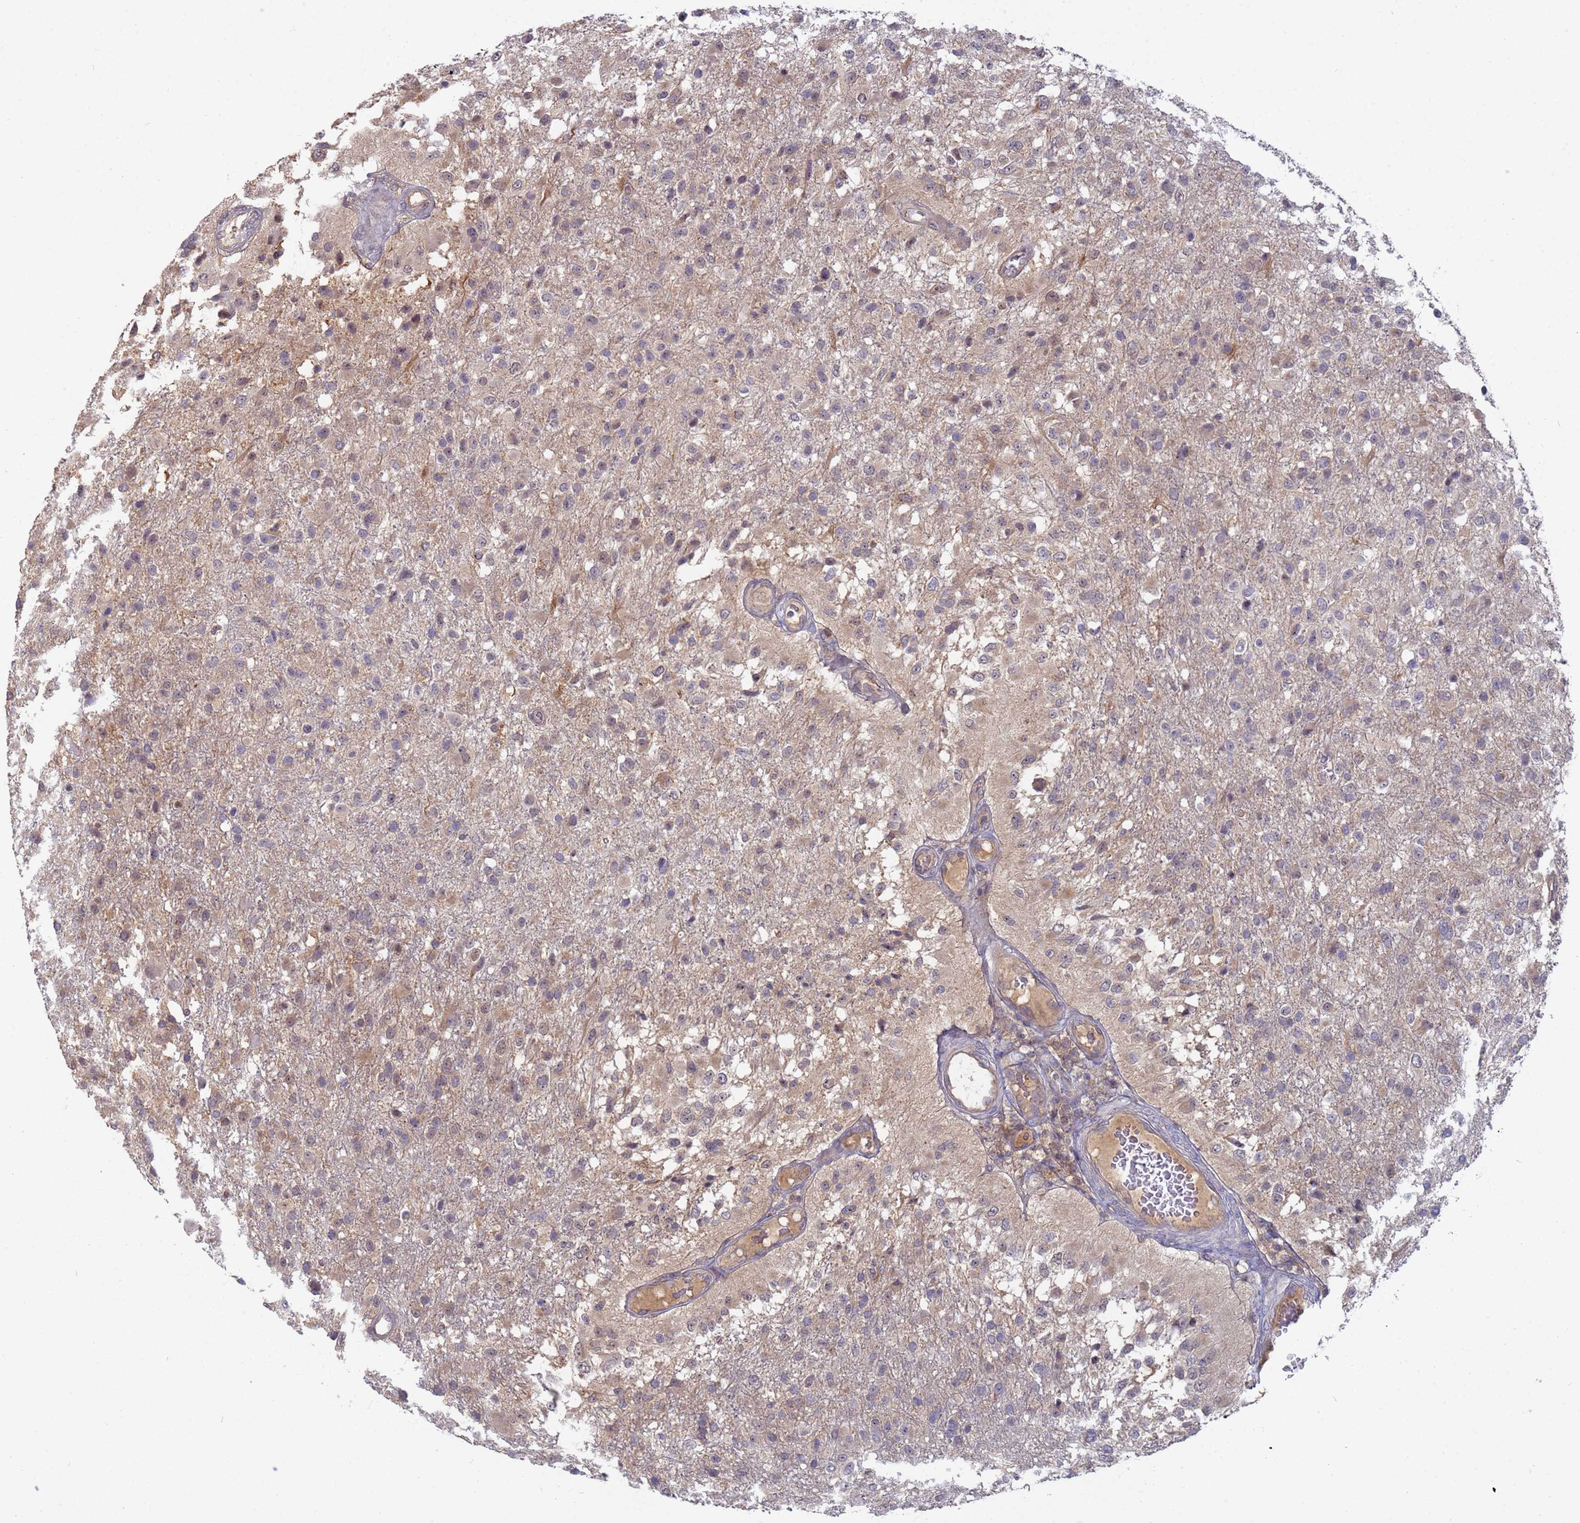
{"staining": {"intensity": "negative", "quantity": "none", "location": "none"}, "tissue": "glioma", "cell_type": "Tumor cells", "image_type": "cancer", "snomed": [{"axis": "morphology", "description": "Glioma, malignant, High grade"}, {"axis": "topography", "description": "Brain"}], "caption": "This image is of malignant glioma (high-grade) stained with IHC to label a protein in brown with the nuclei are counter-stained blue. There is no expression in tumor cells. The staining was performed using DAB (3,3'-diaminobenzidine) to visualize the protein expression in brown, while the nuclei were stained in blue with hematoxylin (Magnification: 20x).", "gene": "SHARPIN", "patient": {"sex": "female", "age": 74}}